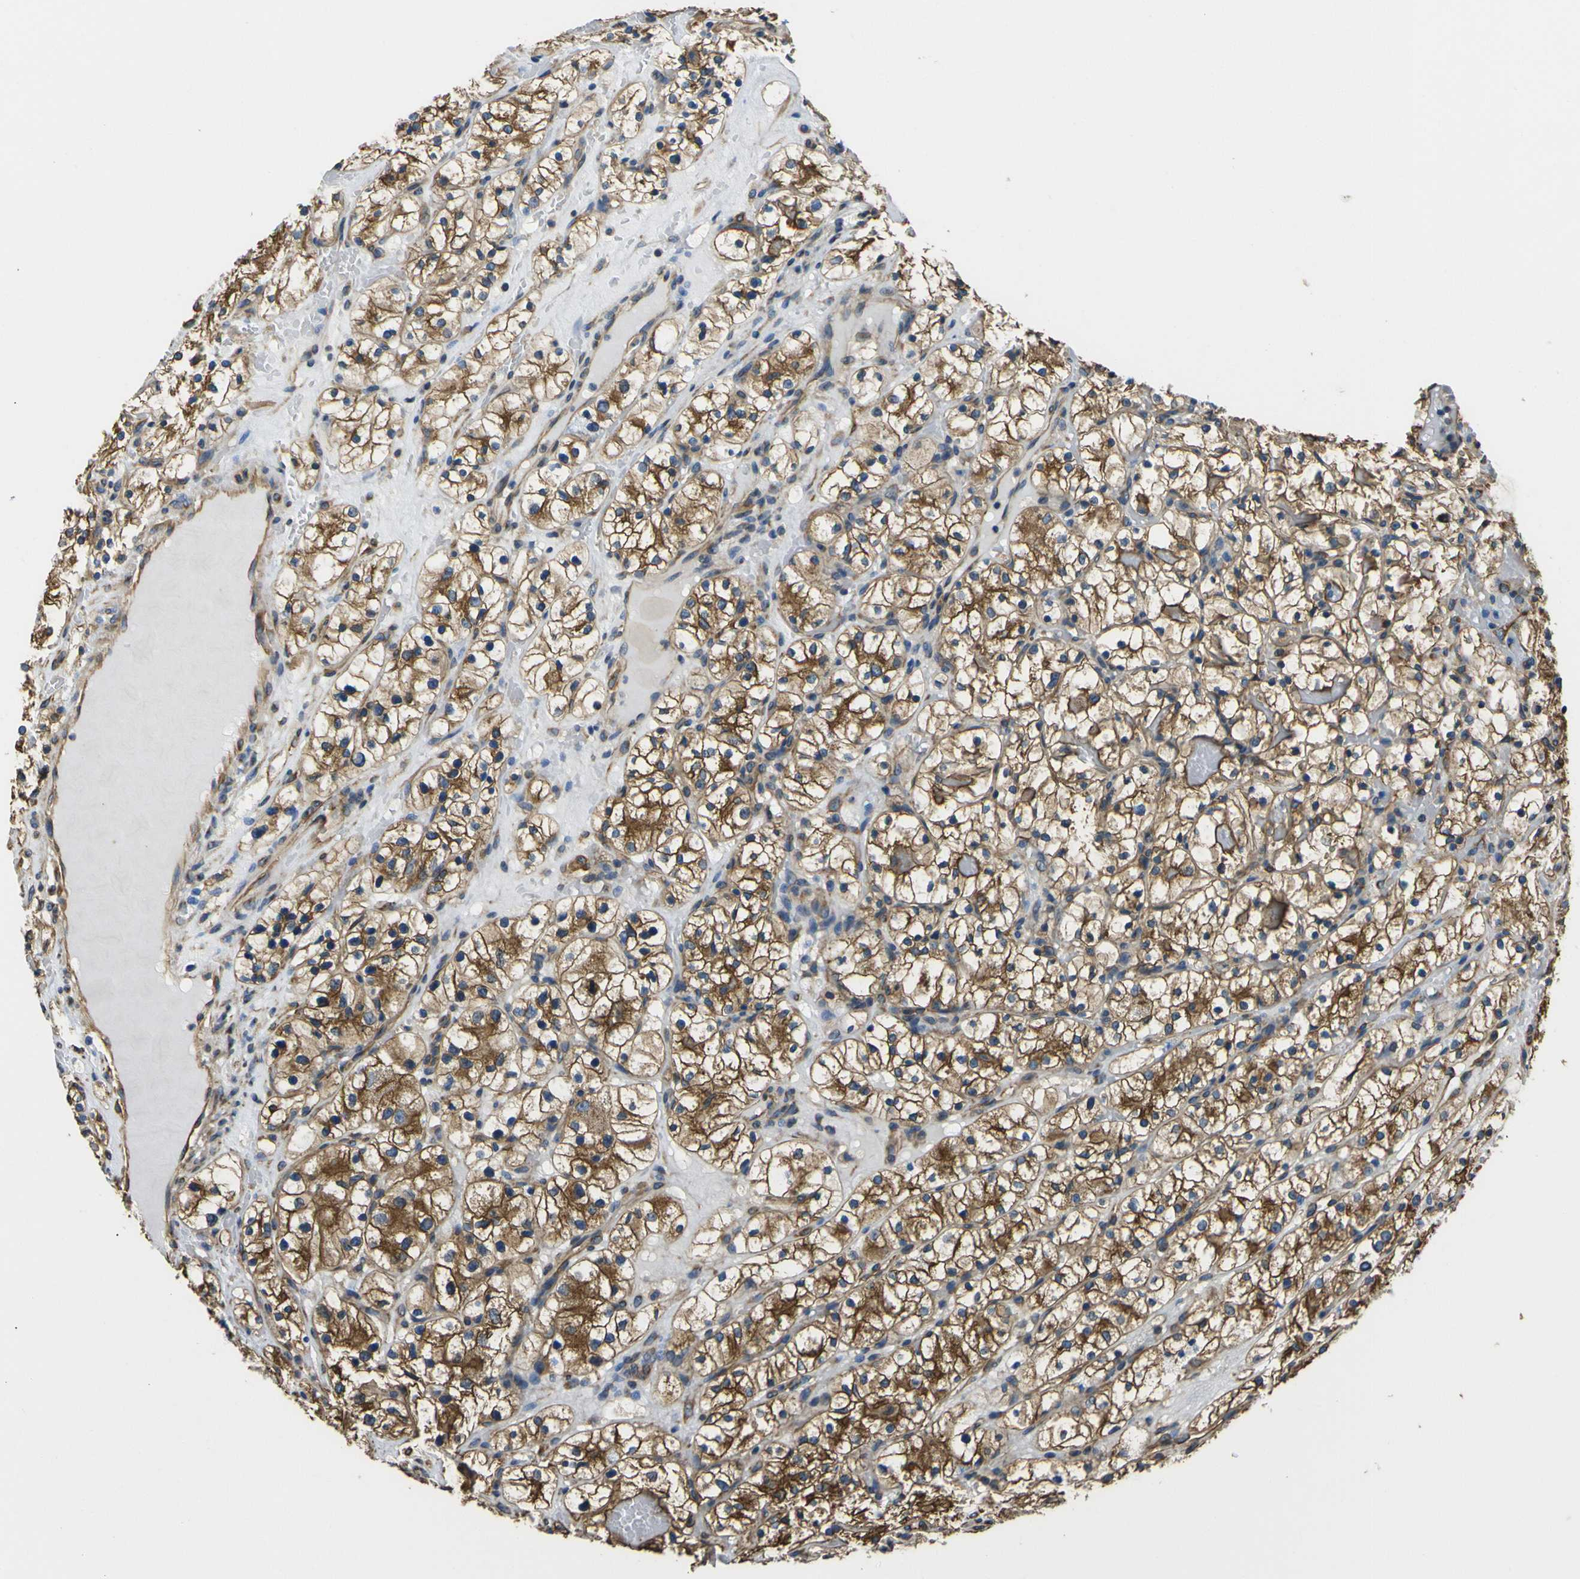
{"staining": {"intensity": "strong", "quantity": ">75%", "location": "cytoplasmic/membranous"}, "tissue": "renal cancer", "cell_type": "Tumor cells", "image_type": "cancer", "snomed": [{"axis": "morphology", "description": "Adenocarcinoma, NOS"}, {"axis": "topography", "description": "Kidney"}], "caption": "Protein analysis of renal adenocarcinoma tissue reveals strong cytoplasmic/membranous positivity in about >75% of tumor cells.", "gene": "TUBB", "patient": {"sex": "female", "age": 60}}